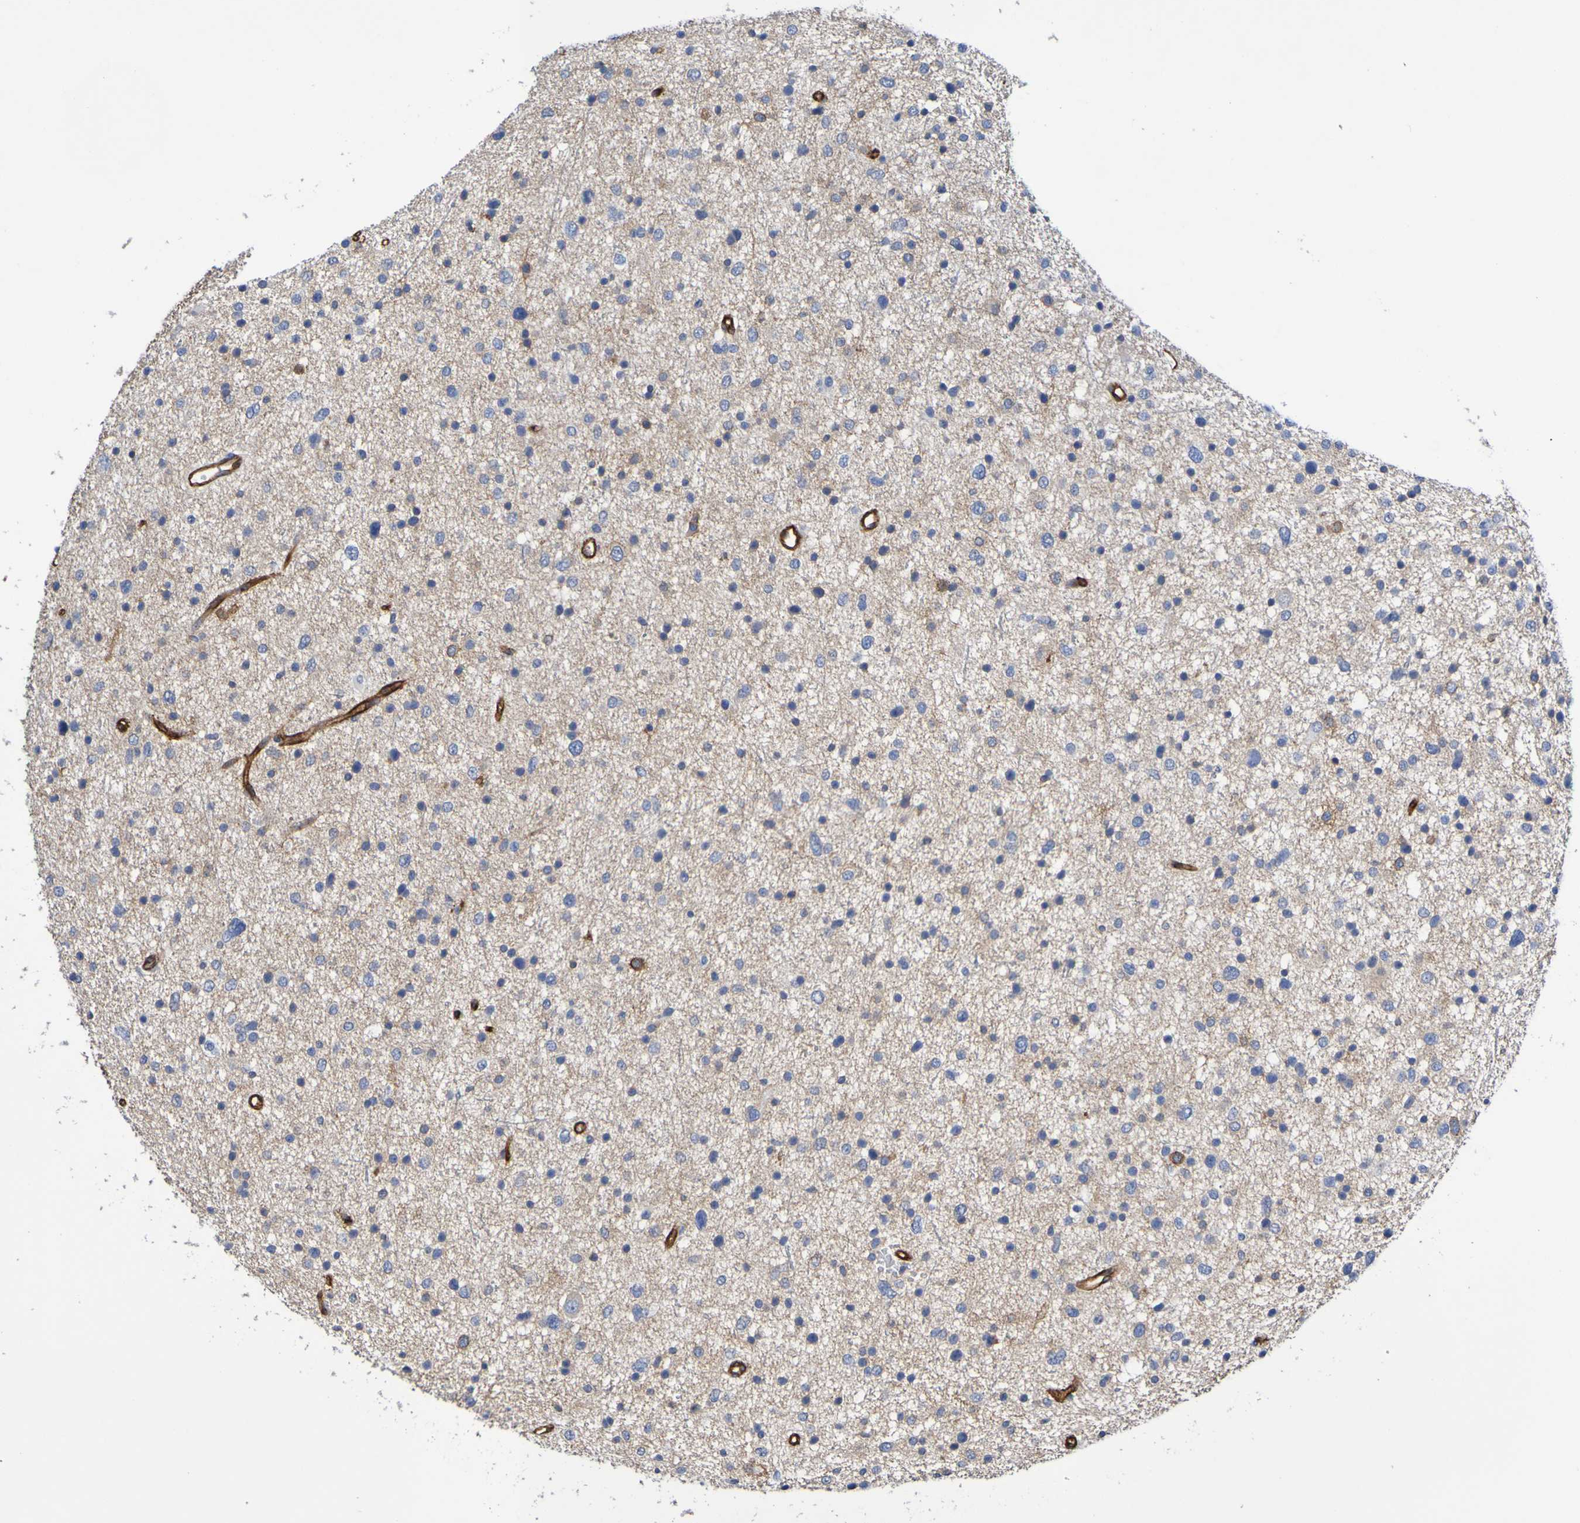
{"staining": {"intensity": "negative", "quantity": "none", "location": "none"}, "tissue": "glioma", "cell_type": "Tumor cells", "image_type": "cancer", "snomed": [{"axis": "morphology", "description": "Glioma, malignant, Low grade"}, {"axis": "topography", "description": "Brain"}], "caption": "The image exhibits no staining of tumor cells in malignant low-grade glioma.", "gene": "SLC3A2", "patient": {"sex": "female", "age": 37}}